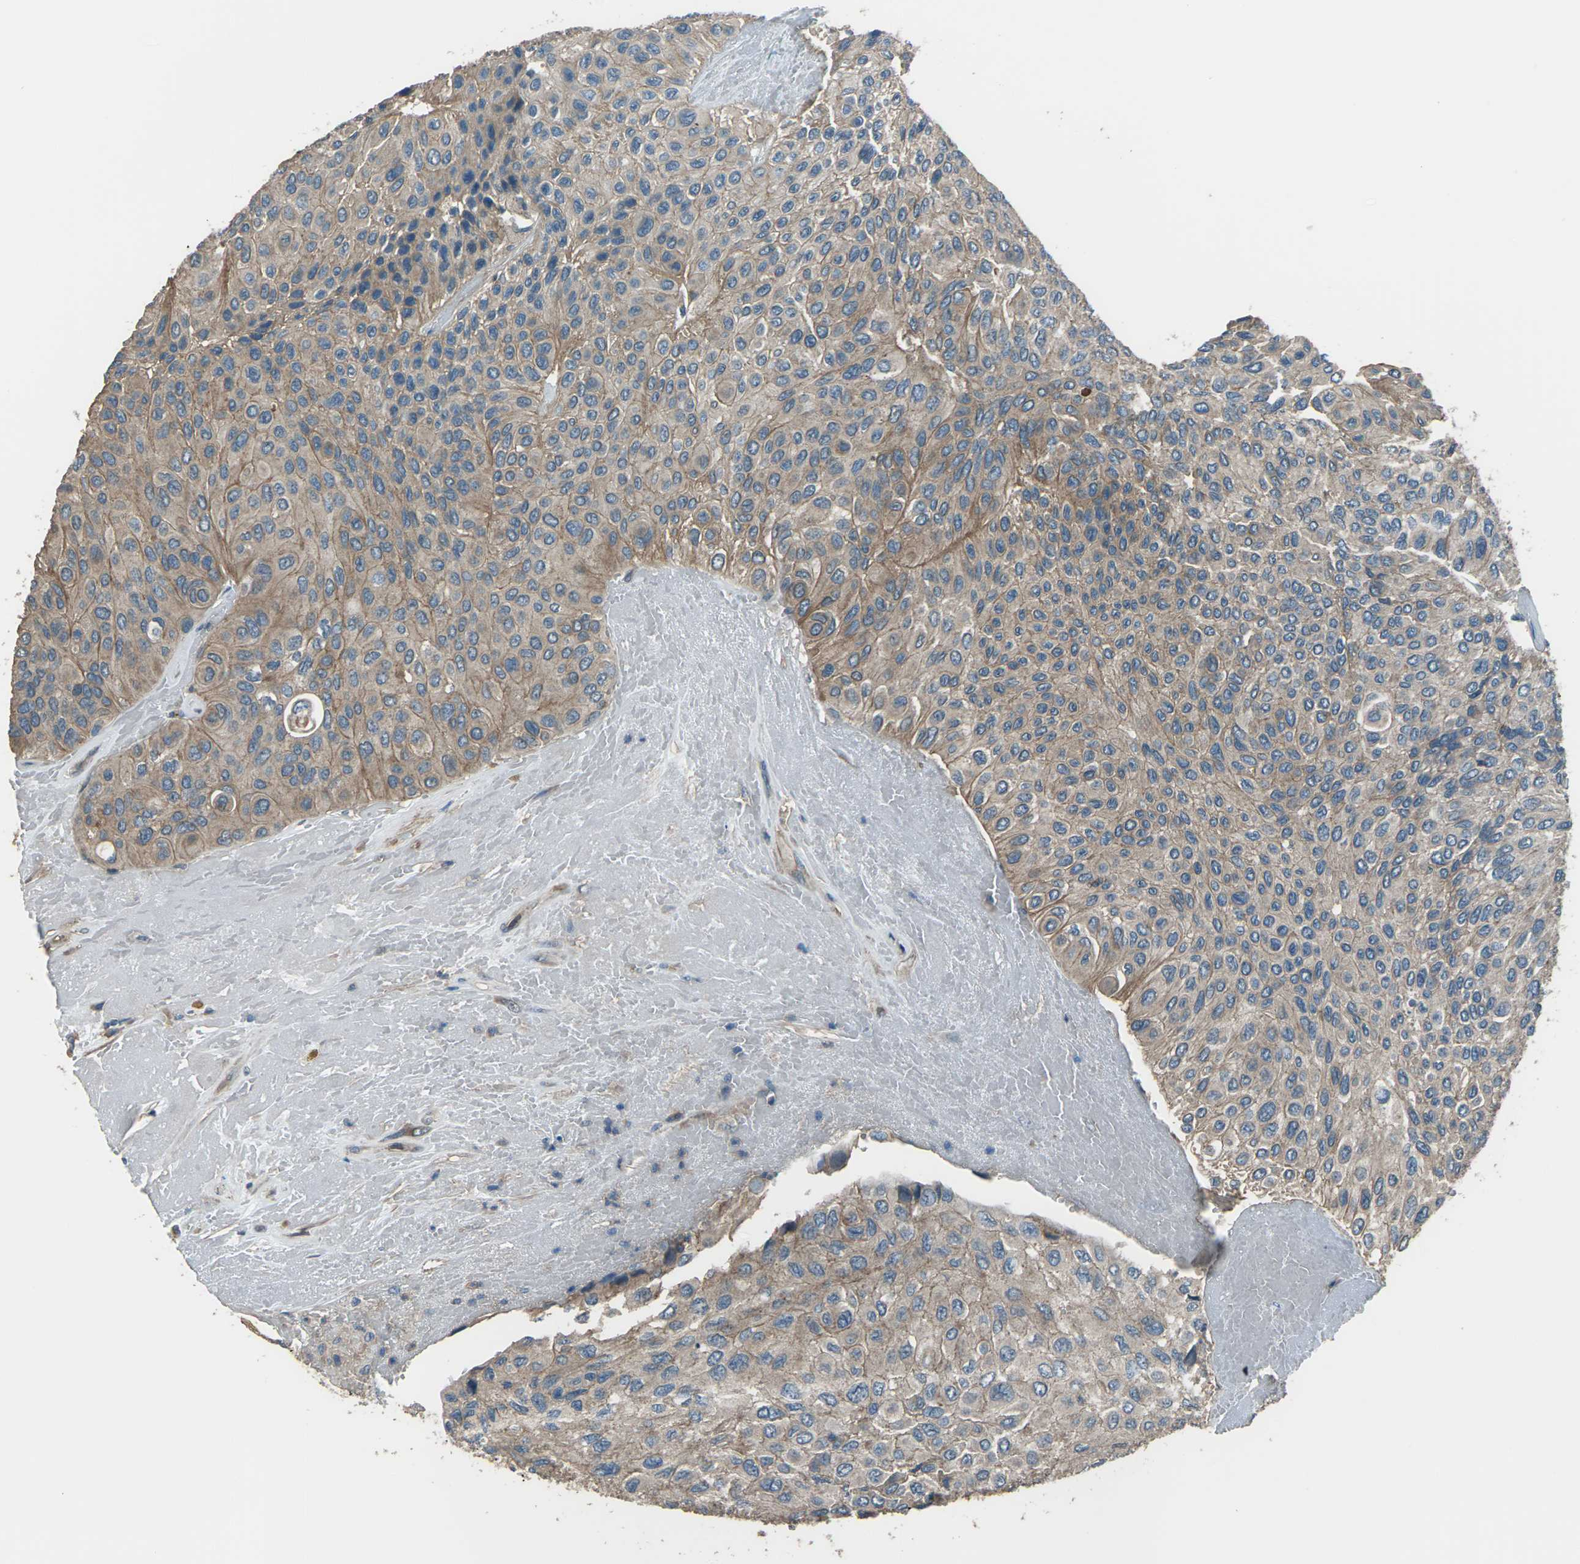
{"staining": {"intensity": "weak", "quantity": ">75%", "location": "cytoplasmic/membranous"}, "tissue": "urothelial cancer", "cell_type": "Tumor cells", "image_type": "cancer", "snomed": [{"axis": "morphology", "description": "Urothelial carcinoma, High grade"}, {"axis": "topography", "description": "Urinary bladder"}], "caption": "The micrograph demonstrates a brown stain indicating the presence of a protein in the cytoplasmic/membranous of tumor cells in high-grade urothelial carcinoma.", "gene": "CMTM4", "patient": {"sex": "male", "age": 66}}